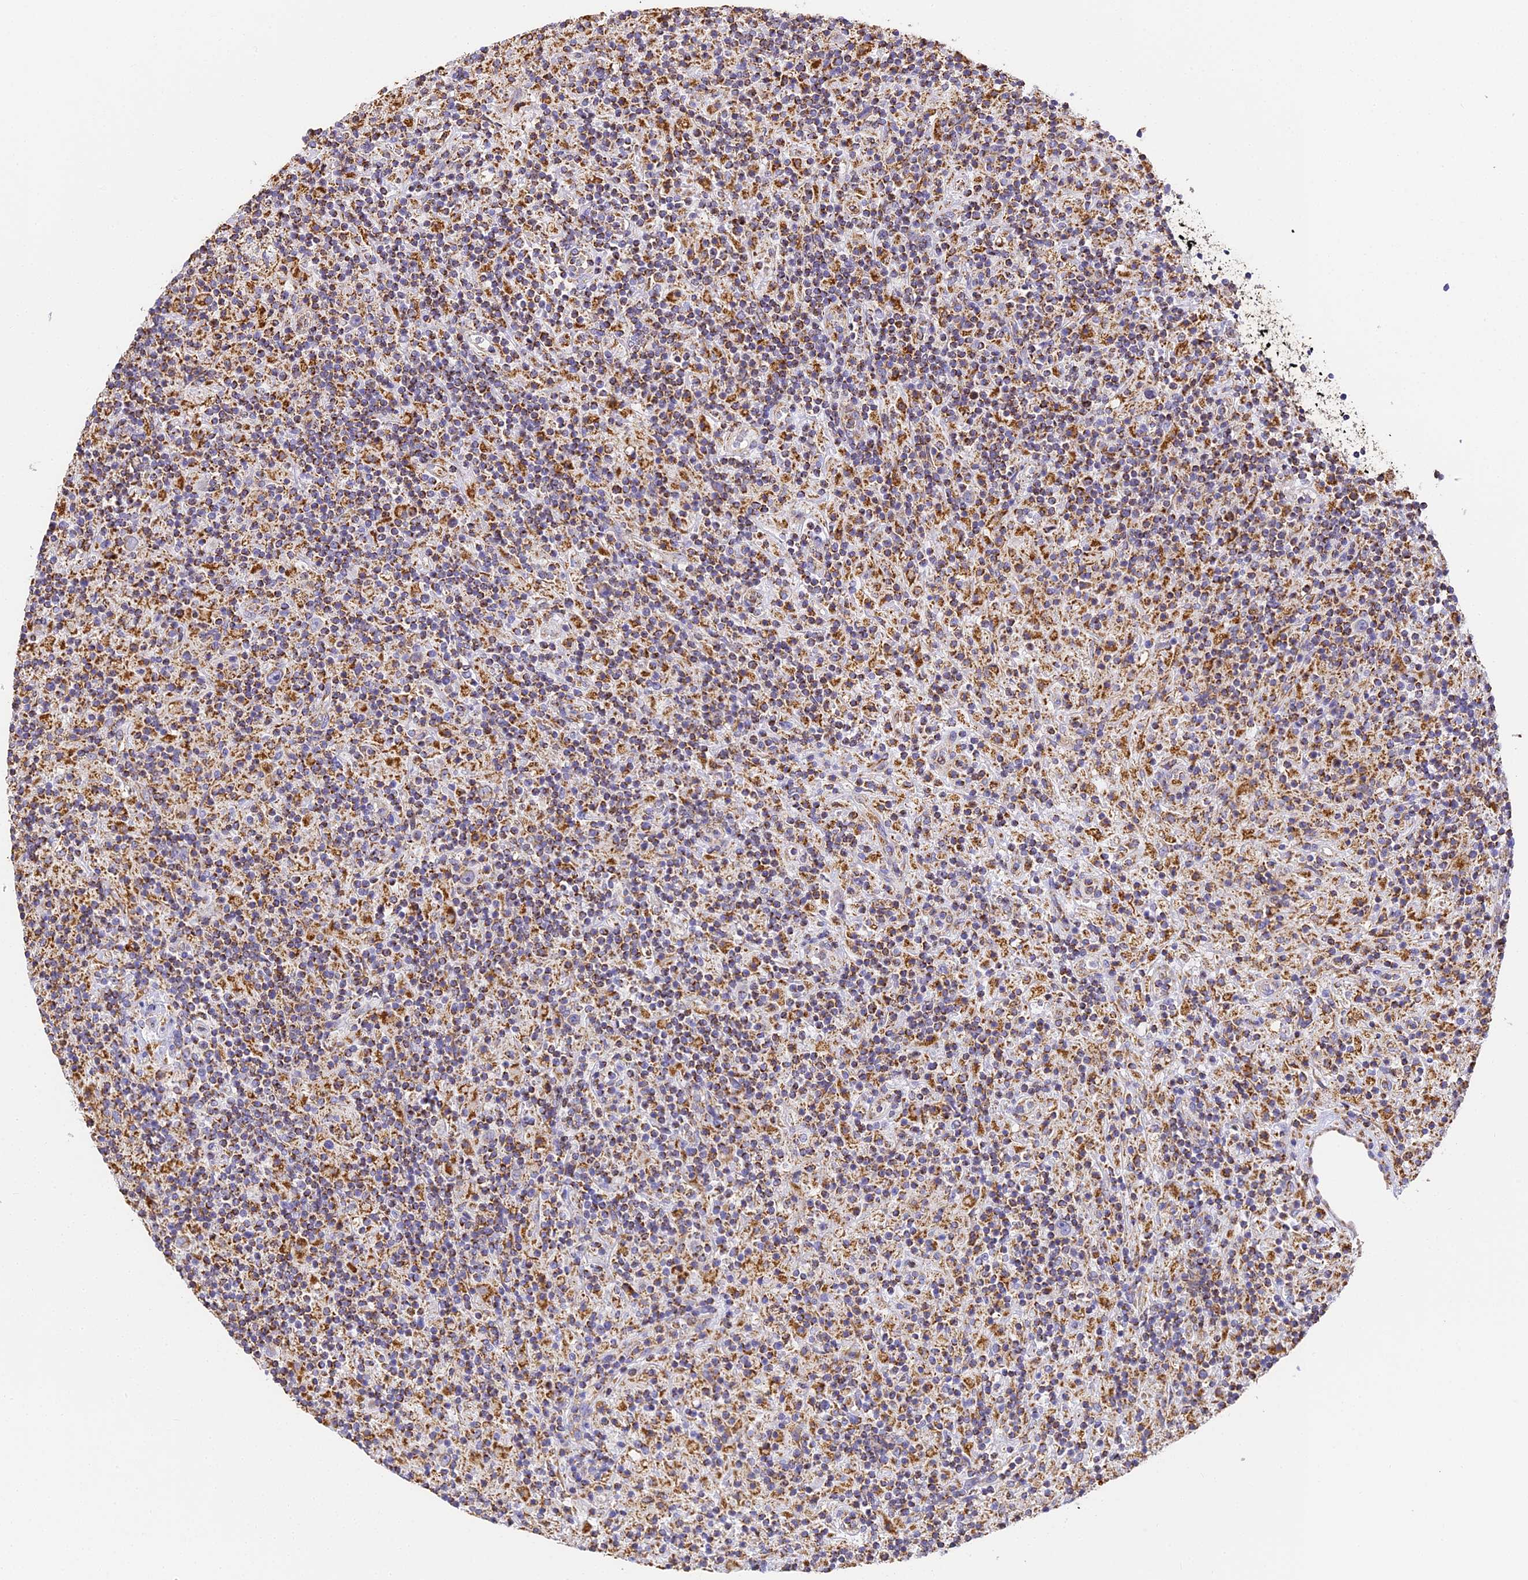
{"staining": {"intensity": "weak", "quantity": "25%-75%", "location": "cytoplasmic/membranous"}, "tissue": "lymphoma", "cell_type": "Tumor cells", "image_type": "cancer", "snomed": [{"axis": "morphology", "description": "Hodgkin's disease, NOS"}, {"axis": "topography", "description": "Lymph node"}], "caption": "Immunohistochemistry (IHC) micrograph of neoplastic tissue: human Hodgkin's disease stained using immunohistochemistry (IHC) exhibits low levels of weak protein expression localized specifically in the cytoplasmic/membranous of tumor cells, appearing as a cytoplasmic/membranous brown color.", "gene": "COX6C", "patient": {"sex": "male", "age": 70}}